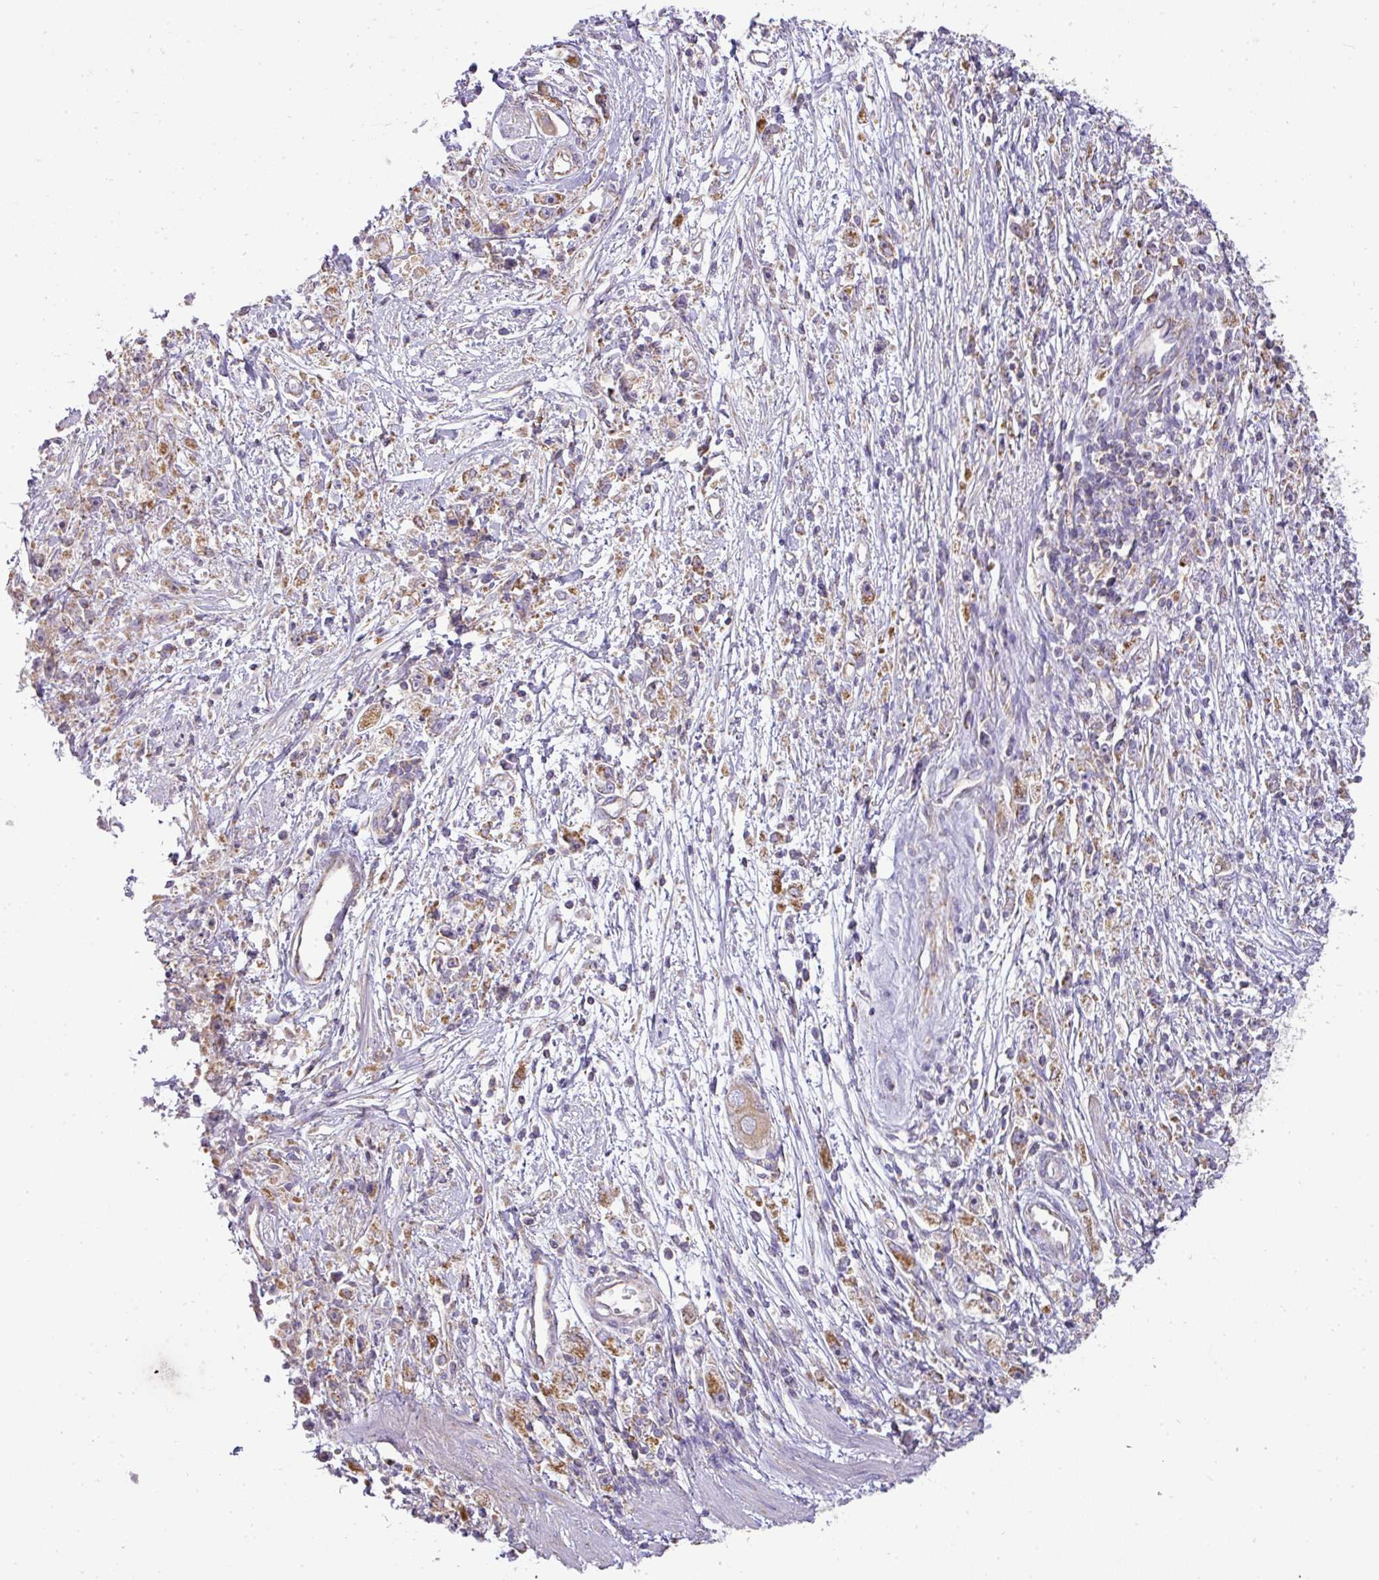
{"staining": {"intensity": "moderate", "quantity": "25%-75%", "location": "cytoplasmic/membranous"}, "tissue": "stomach cancer", "cell_type": "Tumor cells", "image_type": "cancer", "snomed": [{"axis": "morphology", "description": "Adenocarcinoma, NOS"}, {"axis": "topography", "description": "Stomach"}], "caption": "This is an image of immunohistochemistry staining of stomach cancer, which shows moderate positivity in the cytoplasmic/membranous of tumor cells.", "gene": "ZNF211", "patient": {"sex": "female", "age": 59}}